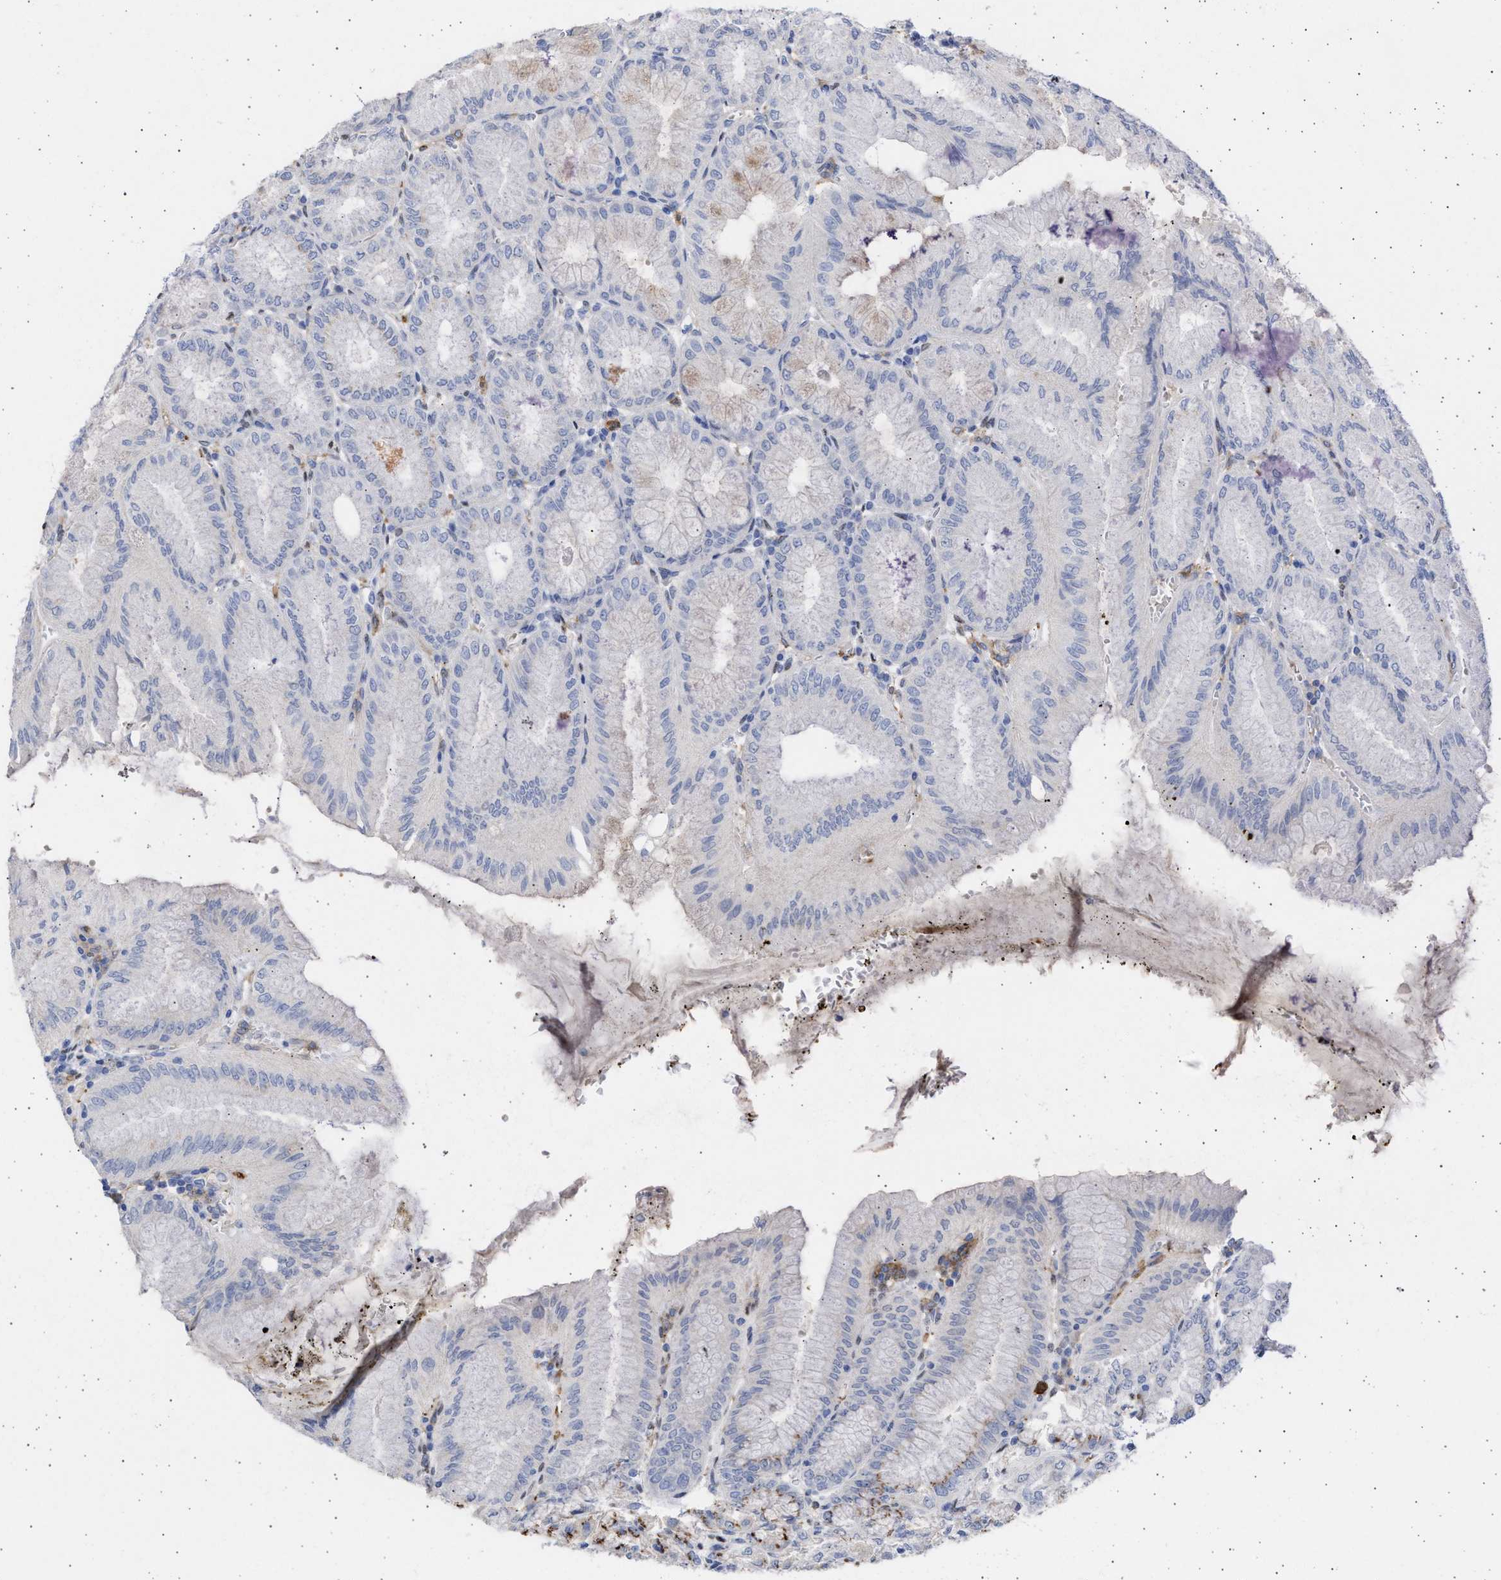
{"staining": {"intensity": "negative", "quantity": "none", "location": "none"}, "tissue": "stomach", "cell_type": "Glandular cells", "image_type": "normal", "snomed": [{"axis": "morphology", "description": "Normal tissue, NOS"}, {"axis": "topography", "description": "Stomach, lower"}], "caption": "An IHC image of benign stomach is shown. There is no staining in glandular cells of stomach.", "gene": "FCER1A", "patient": {"sex": "male", "age": 71}}